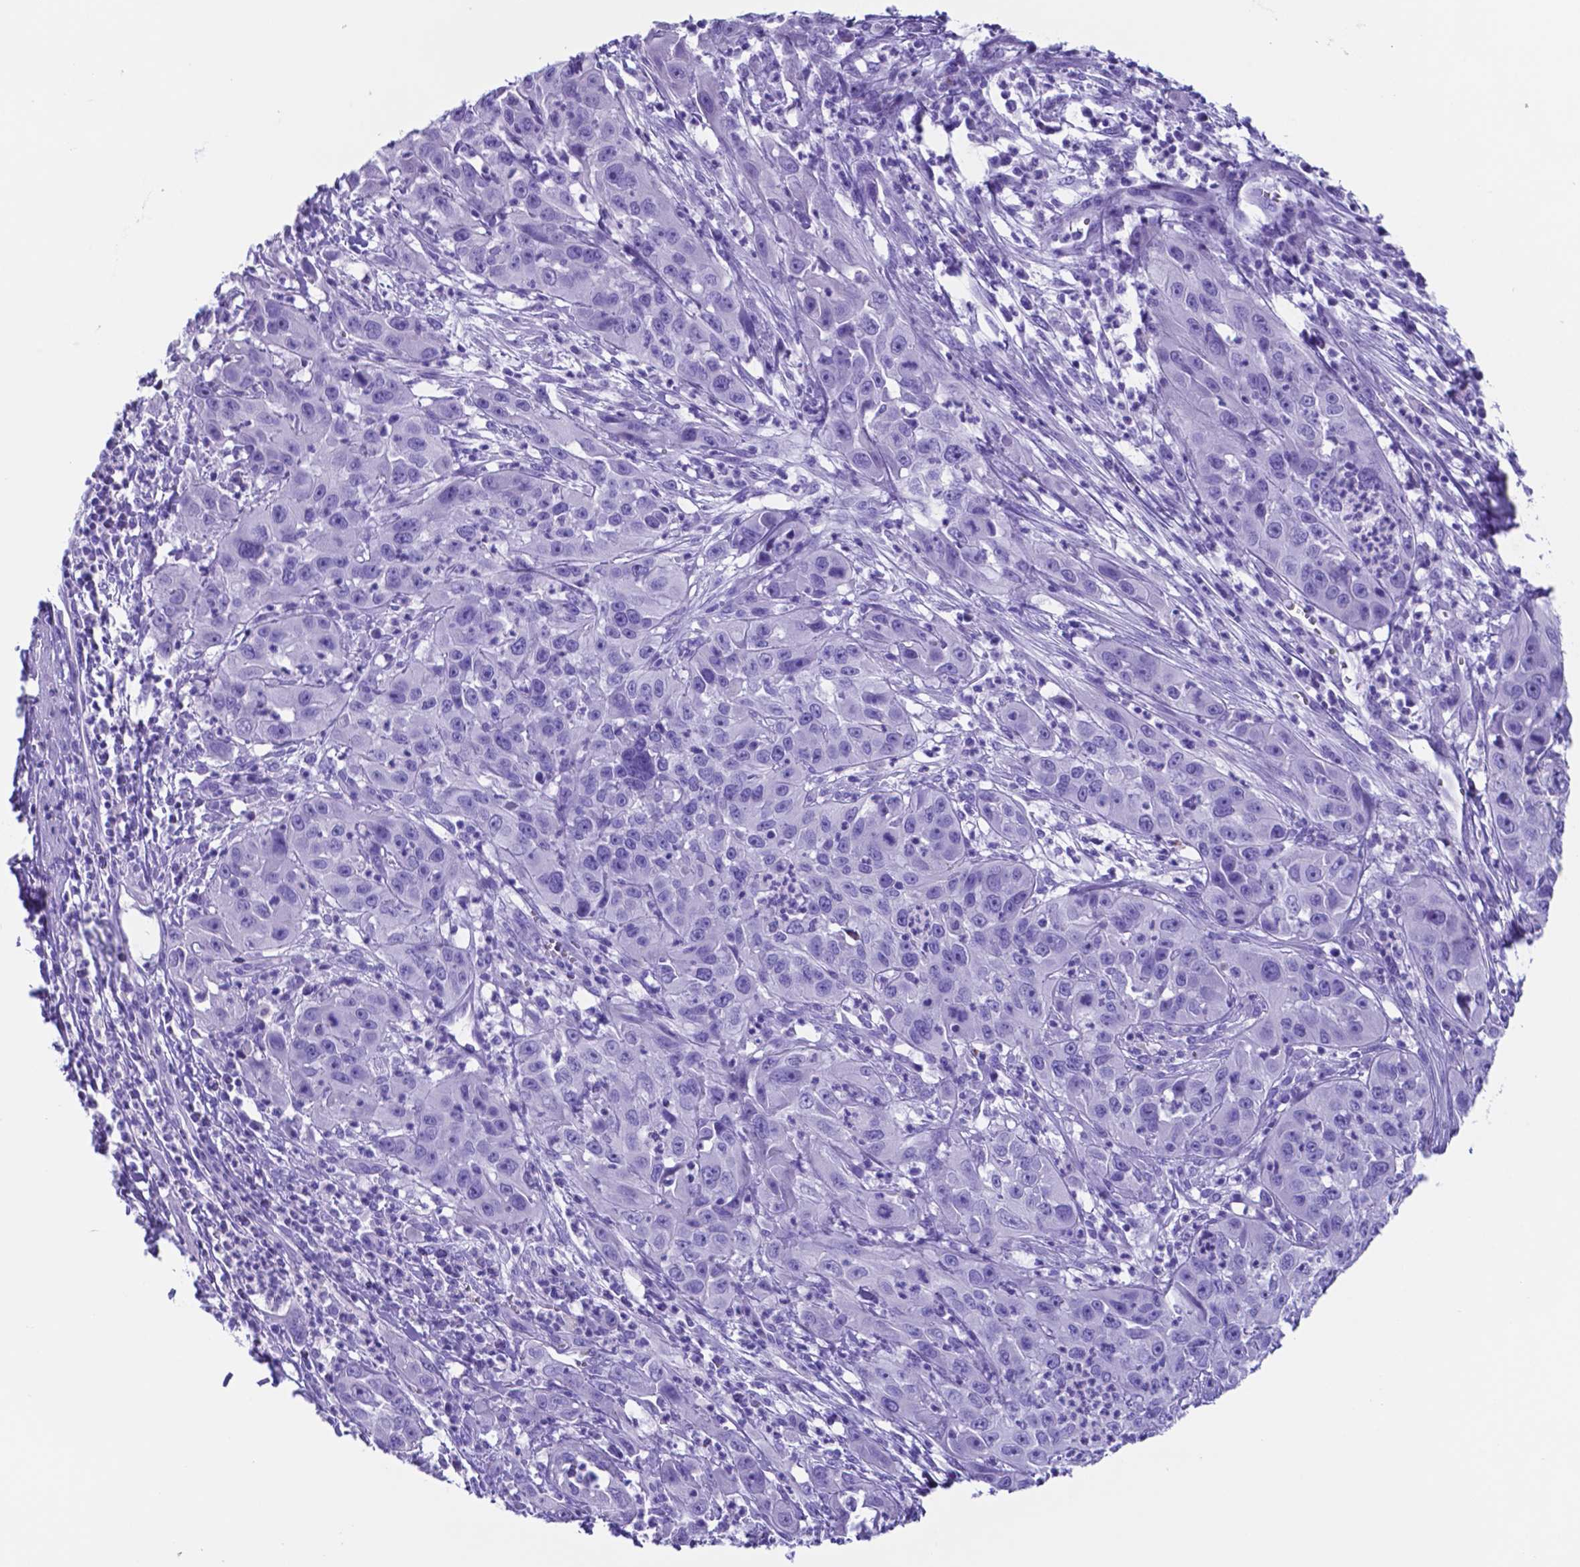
{"staining": {"intensity": "negative", "quantity": "none", "location": "none"}, "tissue": "cervical cancer", "cell_type": "Tumor cells", "image_type": "cancer", "snomed": [{"axis": "morphology", "description": "Squamous cell carcinoma, NOS"}, {"axis": "topography", "description": "Cervix"}], "caption": "The histopathology image exhibits no staining of tumor cells in squamous cell carcinoma (cervical).", "gene": "DNAAF8", "patient": {"sex": "female", "age": 32}}